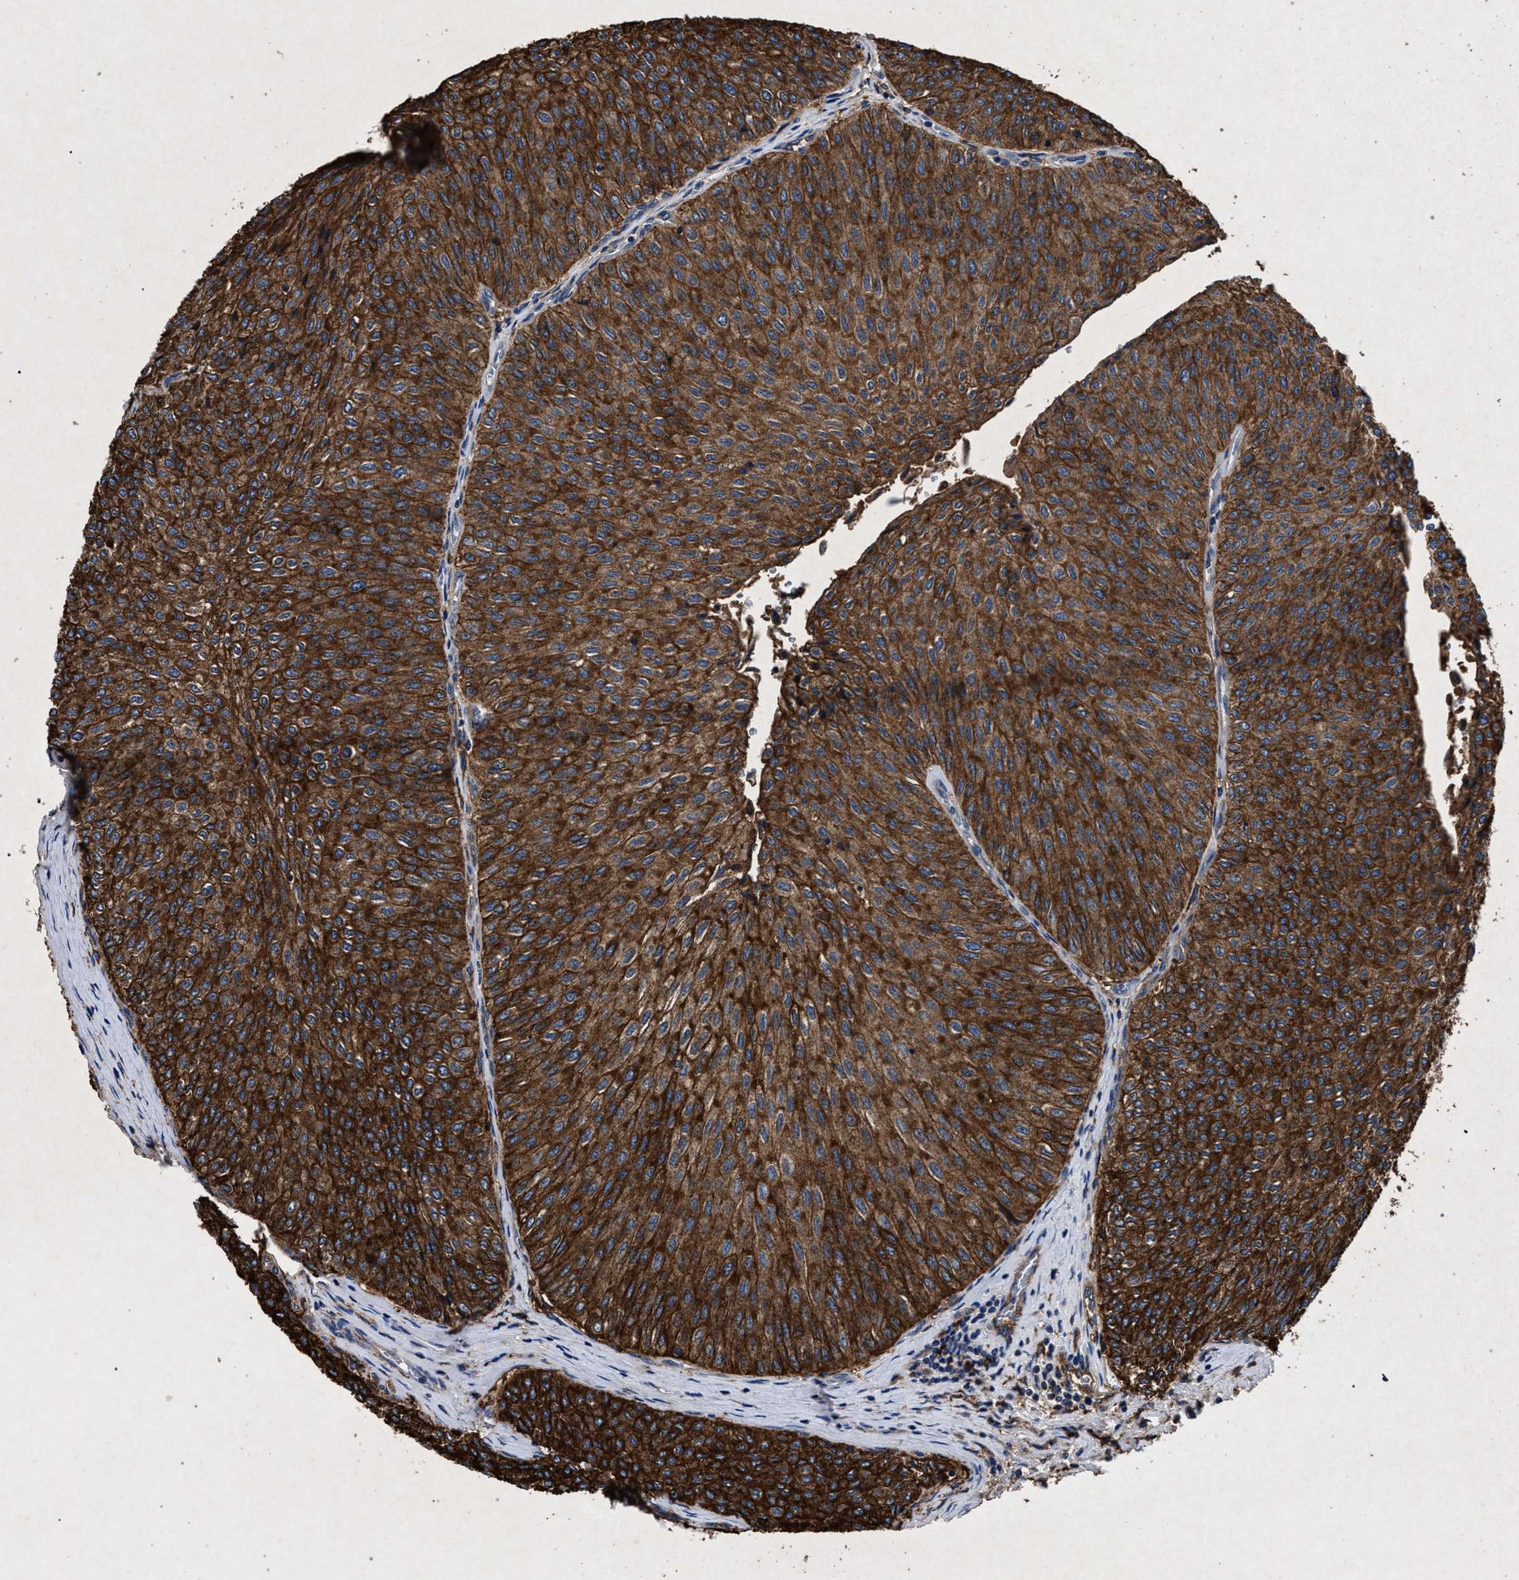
{"staining": {"intensity": "strong", "quantity": ">75%", "location": "cytoplasmic/membranous"}, "tissue": "urothelial cancer", "cell_type": "Tumor cells", "image_type": "cancer", "snomed": [{"axis": "morphology", "description": "Urothelial carcinoma, Low grade"}, {"axis": "topography", "description": "Urinary bladder"}], "caption": "The micrograph reveals a brown stain indicating the presence of a protein in the cytoplasmic/membranous of tumor cells in urothelial carcinoma (low-grade).", "gene": "MARCKS", "patient": {"sex": "male", "age": 78}}